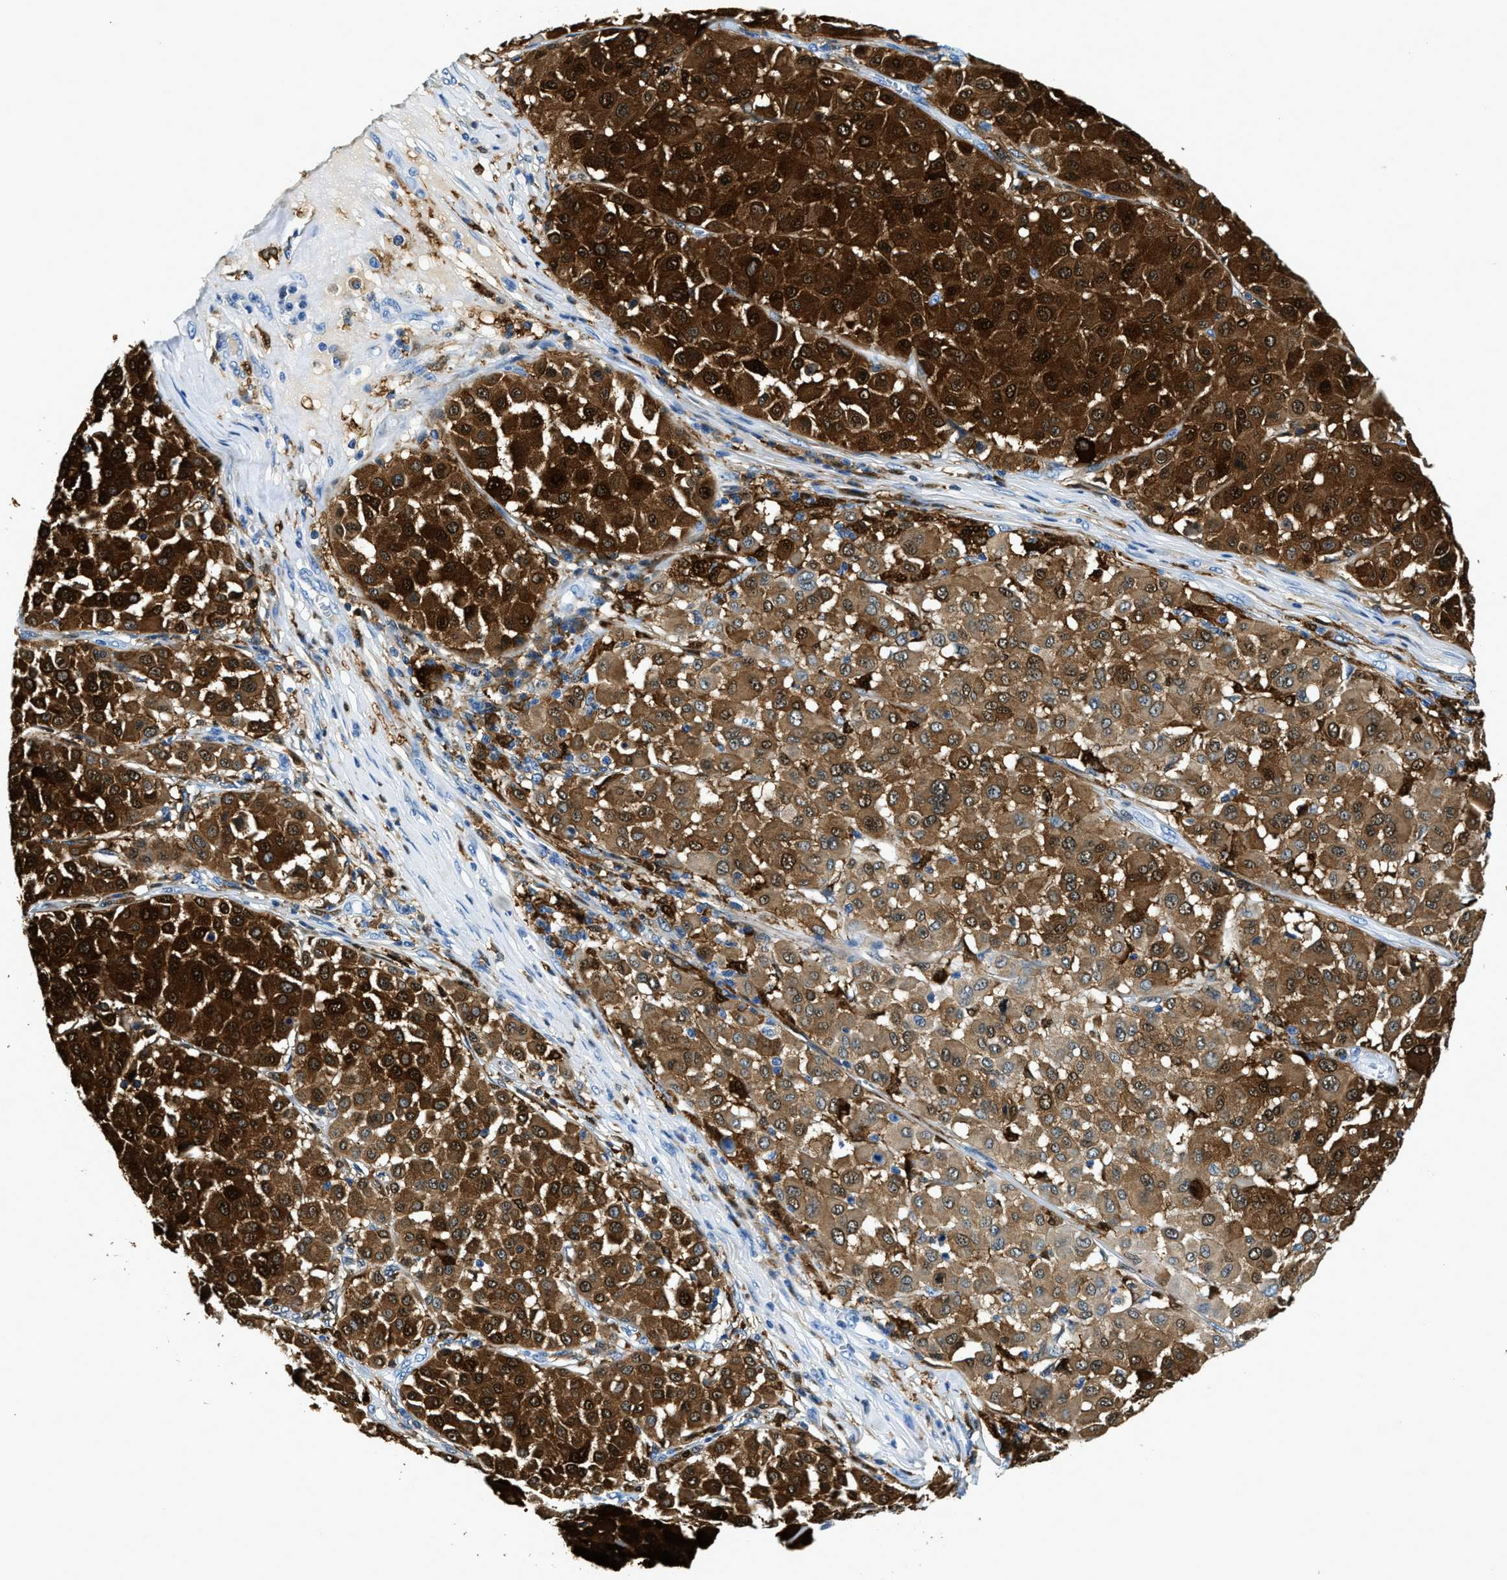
{"staining": {"intensity": "moderate", "quantity": ">75%", "location": "cytoplasmic/membranous,nuclear"}, "tissue": "melanoma", "cell_type": "Tumor cells", "image_type": "cancer", "snomed": [{"axis": "morphology", "description": "Malignant melanoma, Metastatic site"}, {"axis": "topography", "description": "Soft tissue"}], "caption": "Protein expression analysis of human malignant melanoma (metastatic site) reveals moderate cytoplasmic/membranous and nuclear staining in about >75% of tumor cells.", "gene": "CAPG", "patient": {"sex": "male", "age": 41}}